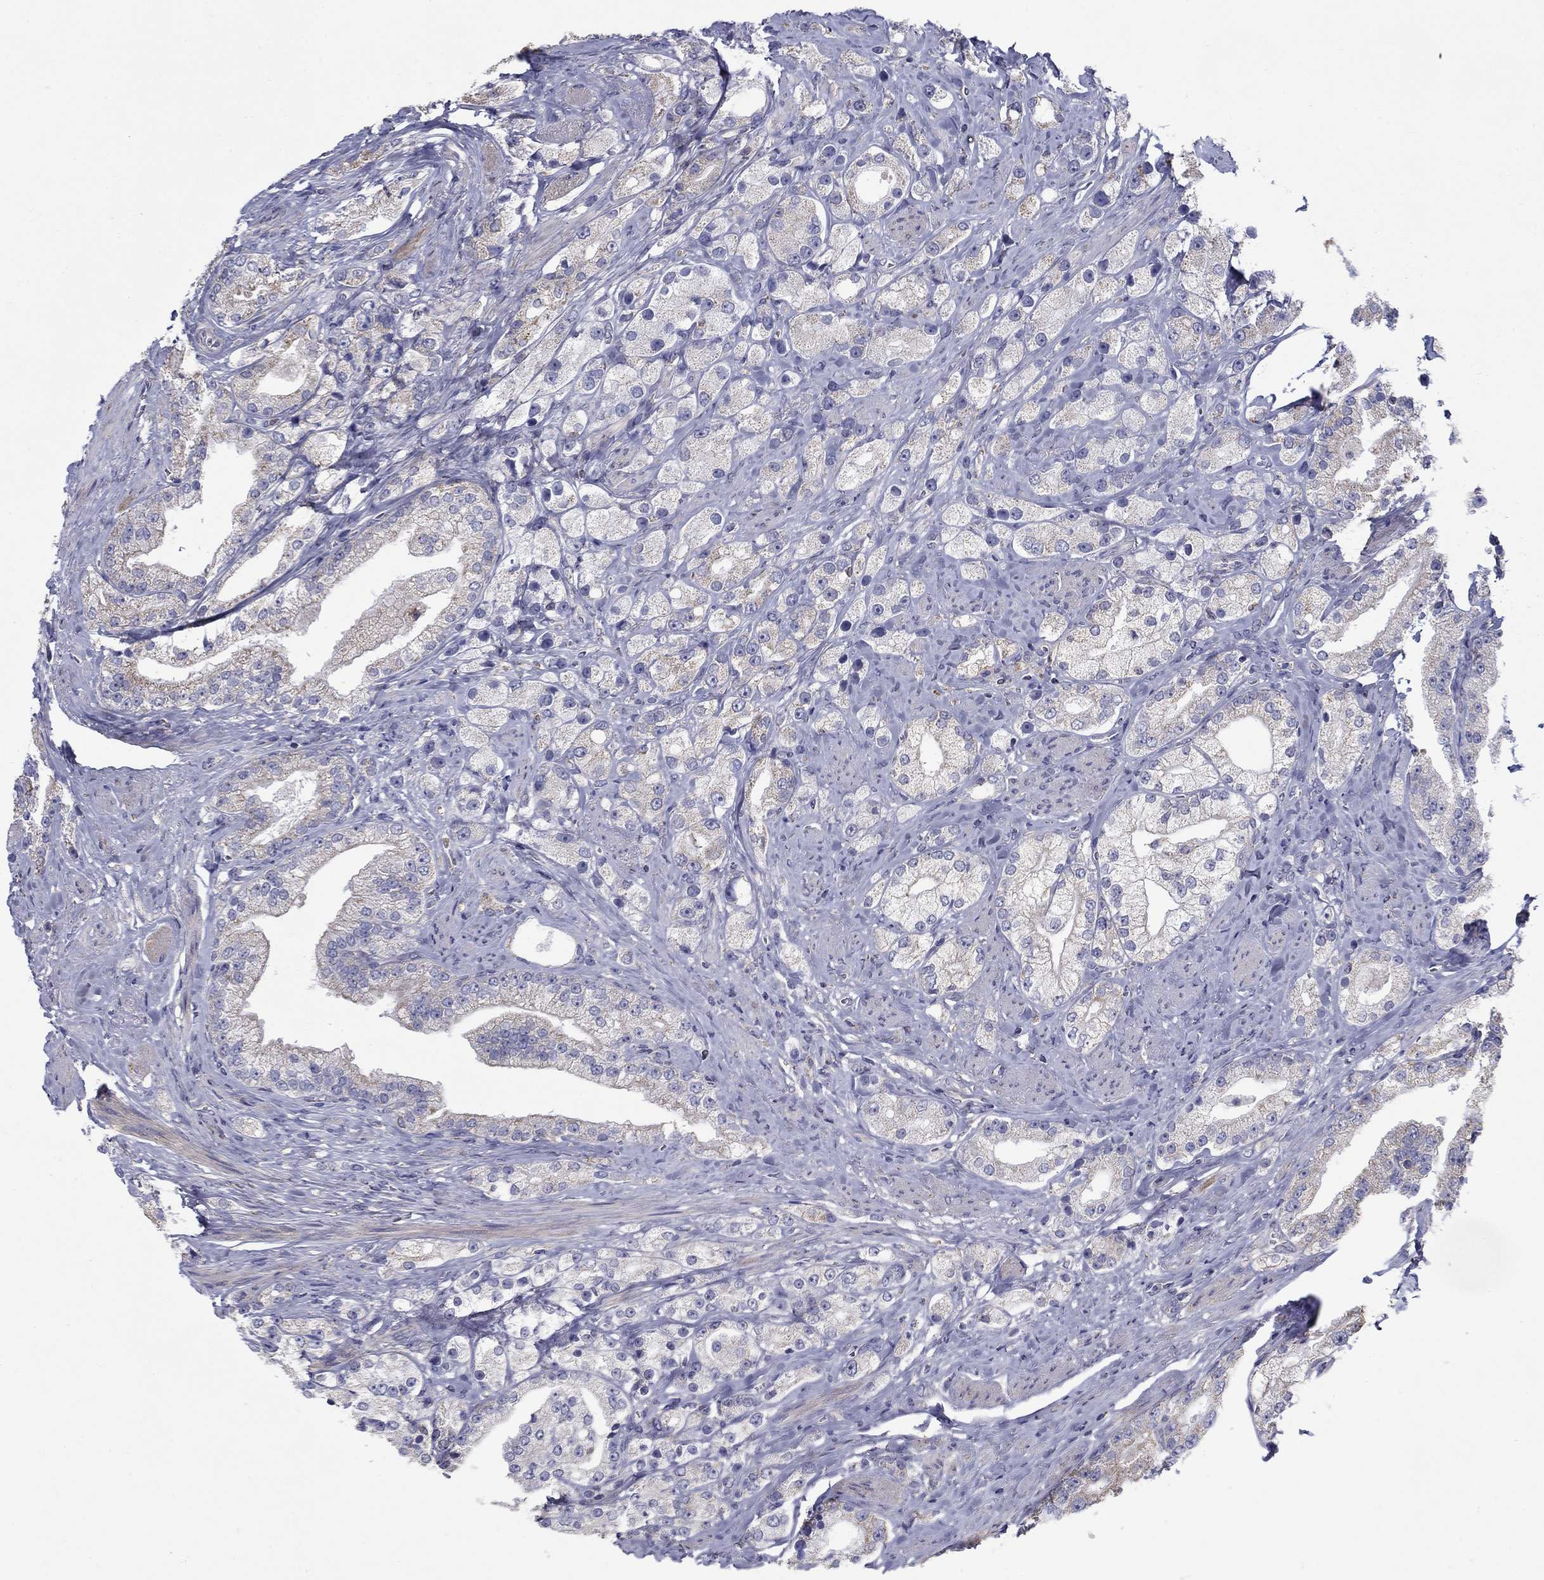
{"staining": {"intensity": "negative", "quantity": "none", "location": "none"}, "tissue": "prostate cancer", "cell_type": "Tumor cells", "image_type": "cancer", "snomed": [{"axis": "morphology", "description": "Adenocarcinoma, NOS"}, {"axis": "topography", "description": "Prostate and seminal vesicle, NOS"}, {"axis": "topography", "description": "Prostate"}], "caption": "Immunohistochemistry (IHC) of prostate cancer shows no staining in tumor cells.", "gene": "NME5", "patient": {"sex": "male", "age": 67}}